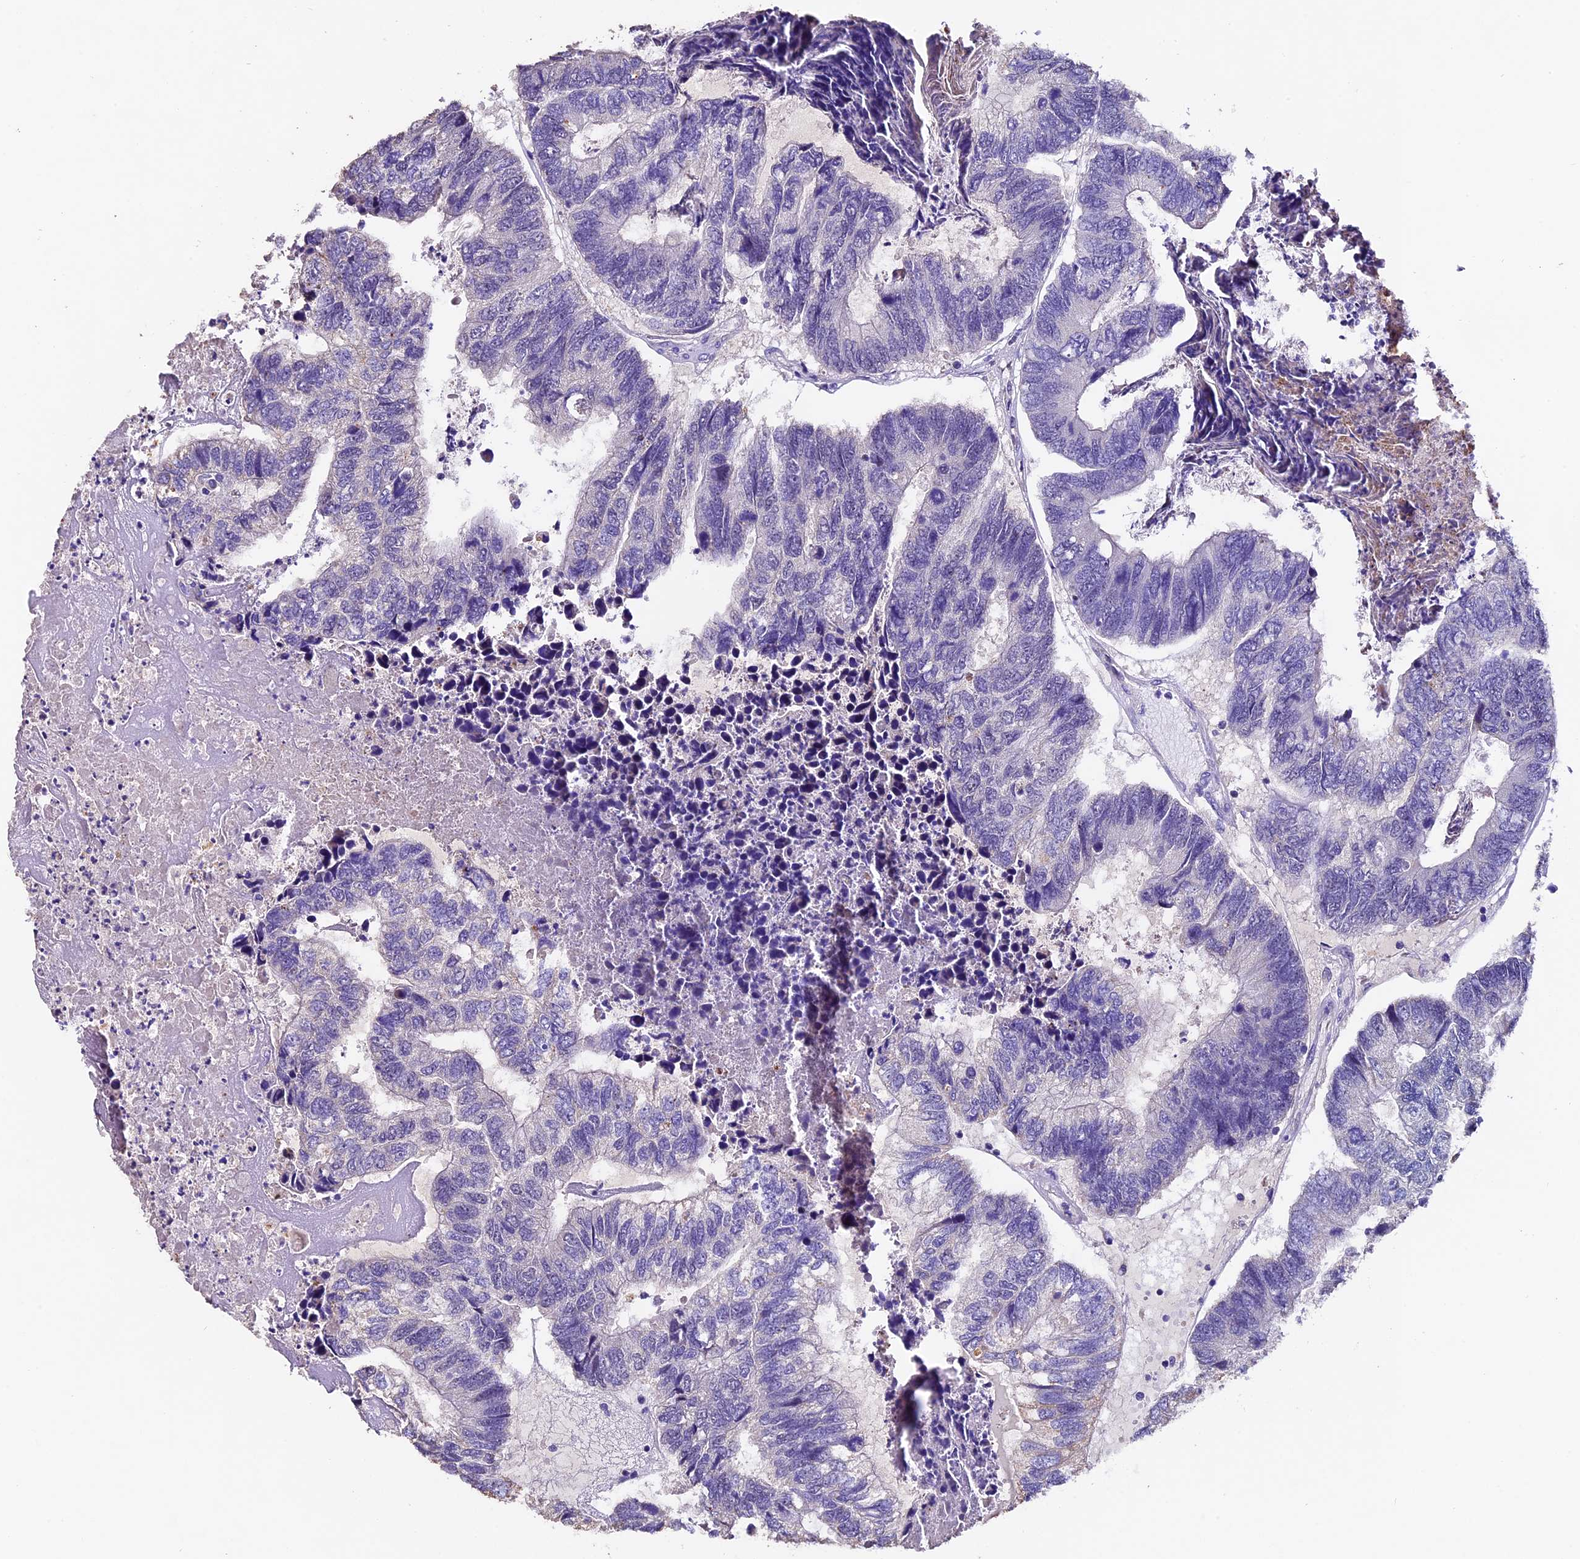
{"staining": {"intensity": "negative", "quantity": "none", "location": "none"}, "tissue": "colorectal cancer", "cell_type": "Tumor cells", "image_type": "cancer", "snomed": [{"axis": "morphology", "description": "Adenocarcinoma, NOS"}, {"axis": "topography", "description": "Colon"}], "caption": "A high-resolution histopathology image shows immunohistochemistry (IHC) staining of colorectal cancer (adenocarcinoma), which exhibits no significant staining in tumor cells.", "gene": "FBXW9", "patient": {"sex": "female", "age": 67}}